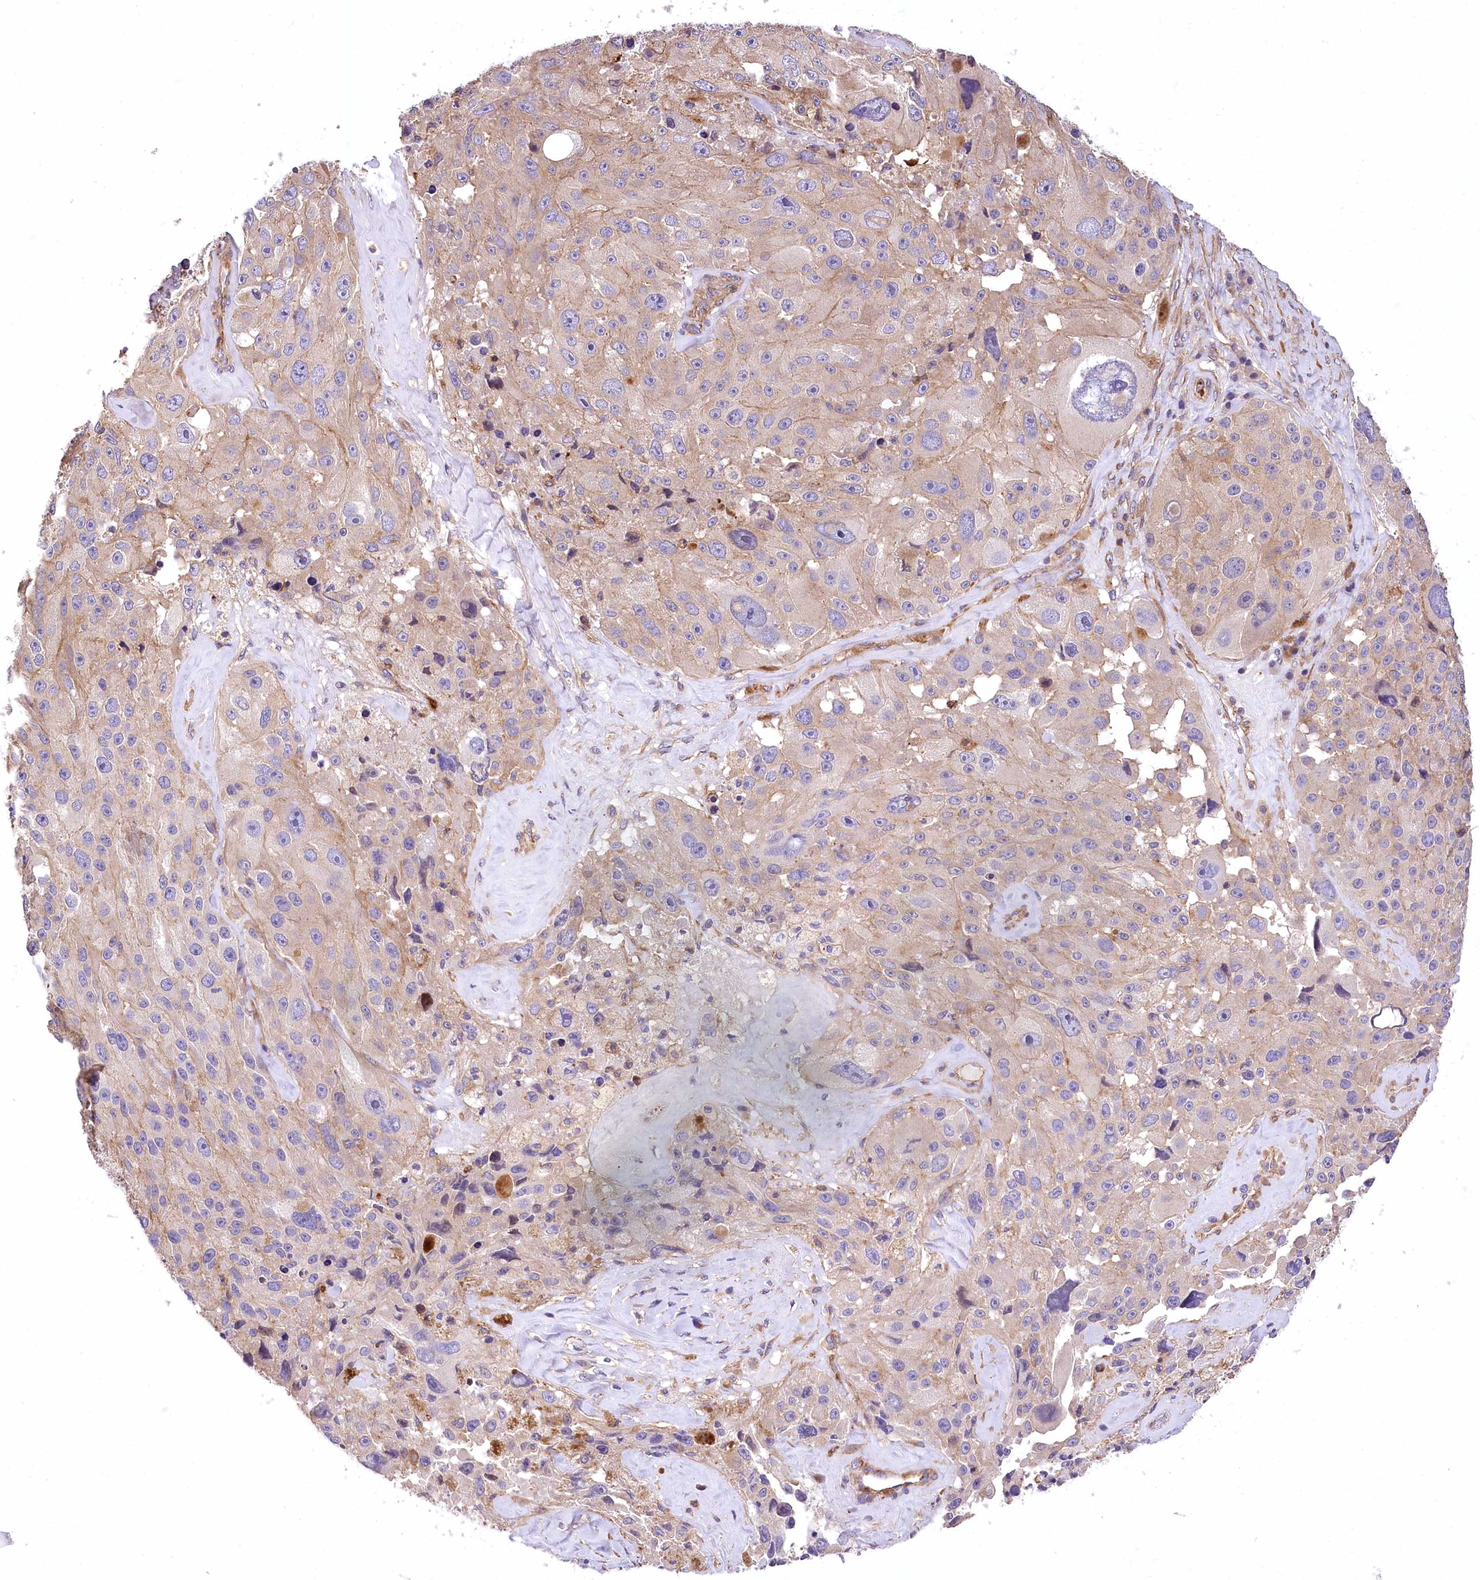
{"staining": {"intensity": "negative", "quantity": "none", "location": "none"}, "tissue": "melanoma", "cell_type": "Tumor cells", "image_type": "cancer", "snomed": [{"axis": "morphology", "description": "Malignant melanoma, Metastatic site"}, {"axis": "topography", "description": "Lymph node"}], "caption": "The IHC photomicrograph has no significant positivity in tumor cells of malignant melanoma (metastatic site) tissue.", "gene": "DPP3", "patient": {"sex": "male", "age": 62}}